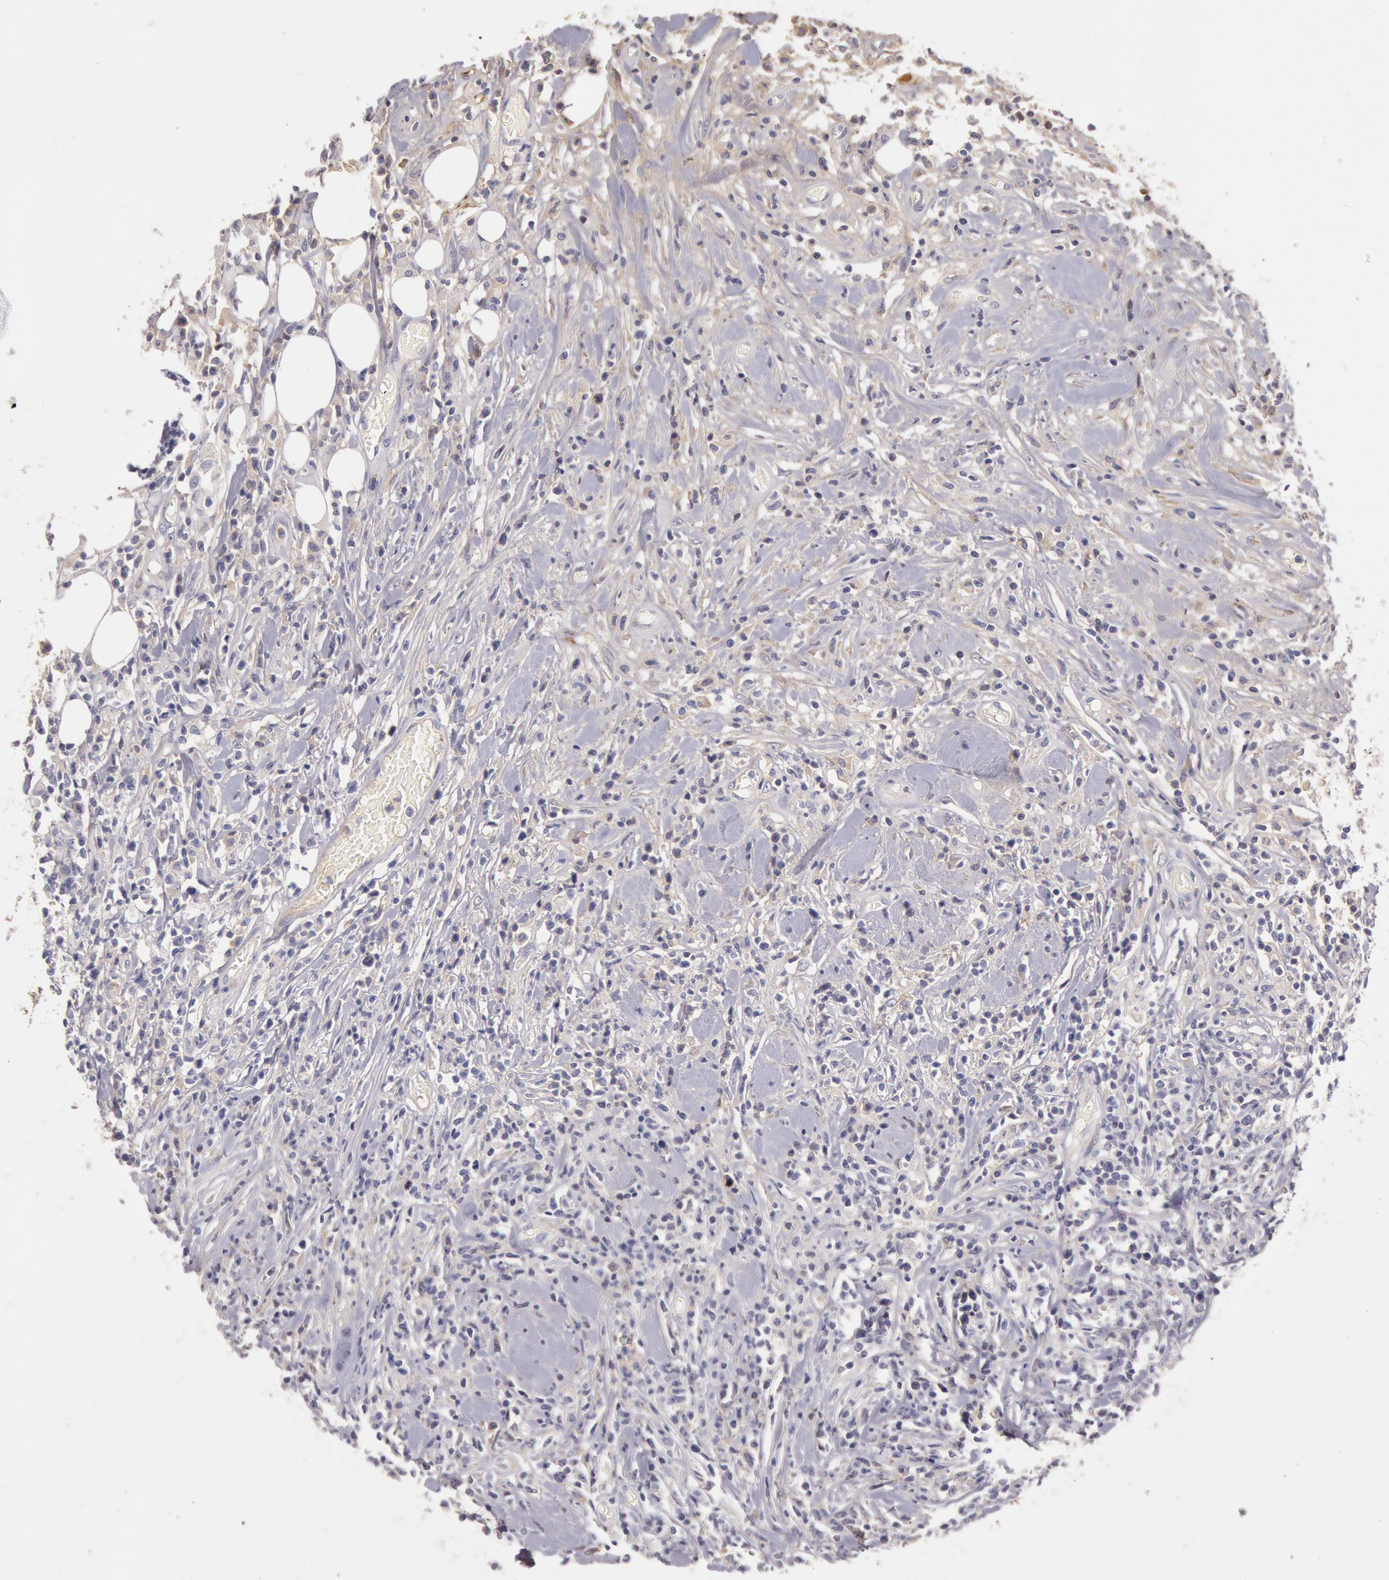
{"staining": {"intensity": "negative", "quantity": "none", "location": "none"}, "tissue": "lymphoma", "cell_type": "Tumor cells", "image_type": "cancer", "snomed": [{"axis": "morphology", "description": "Malignant lymphoma, non-Hodgkin's type, High grade"}, {"axis": "topography", "description": "Colon"}], "caption": "Photomicrograph shows no significant protein expression in tumor cells of high-grade malignant lymphoma, non-Hodgkin's type.", "gene": "C1R", "patient": {"sex": "male", "age": 82}}